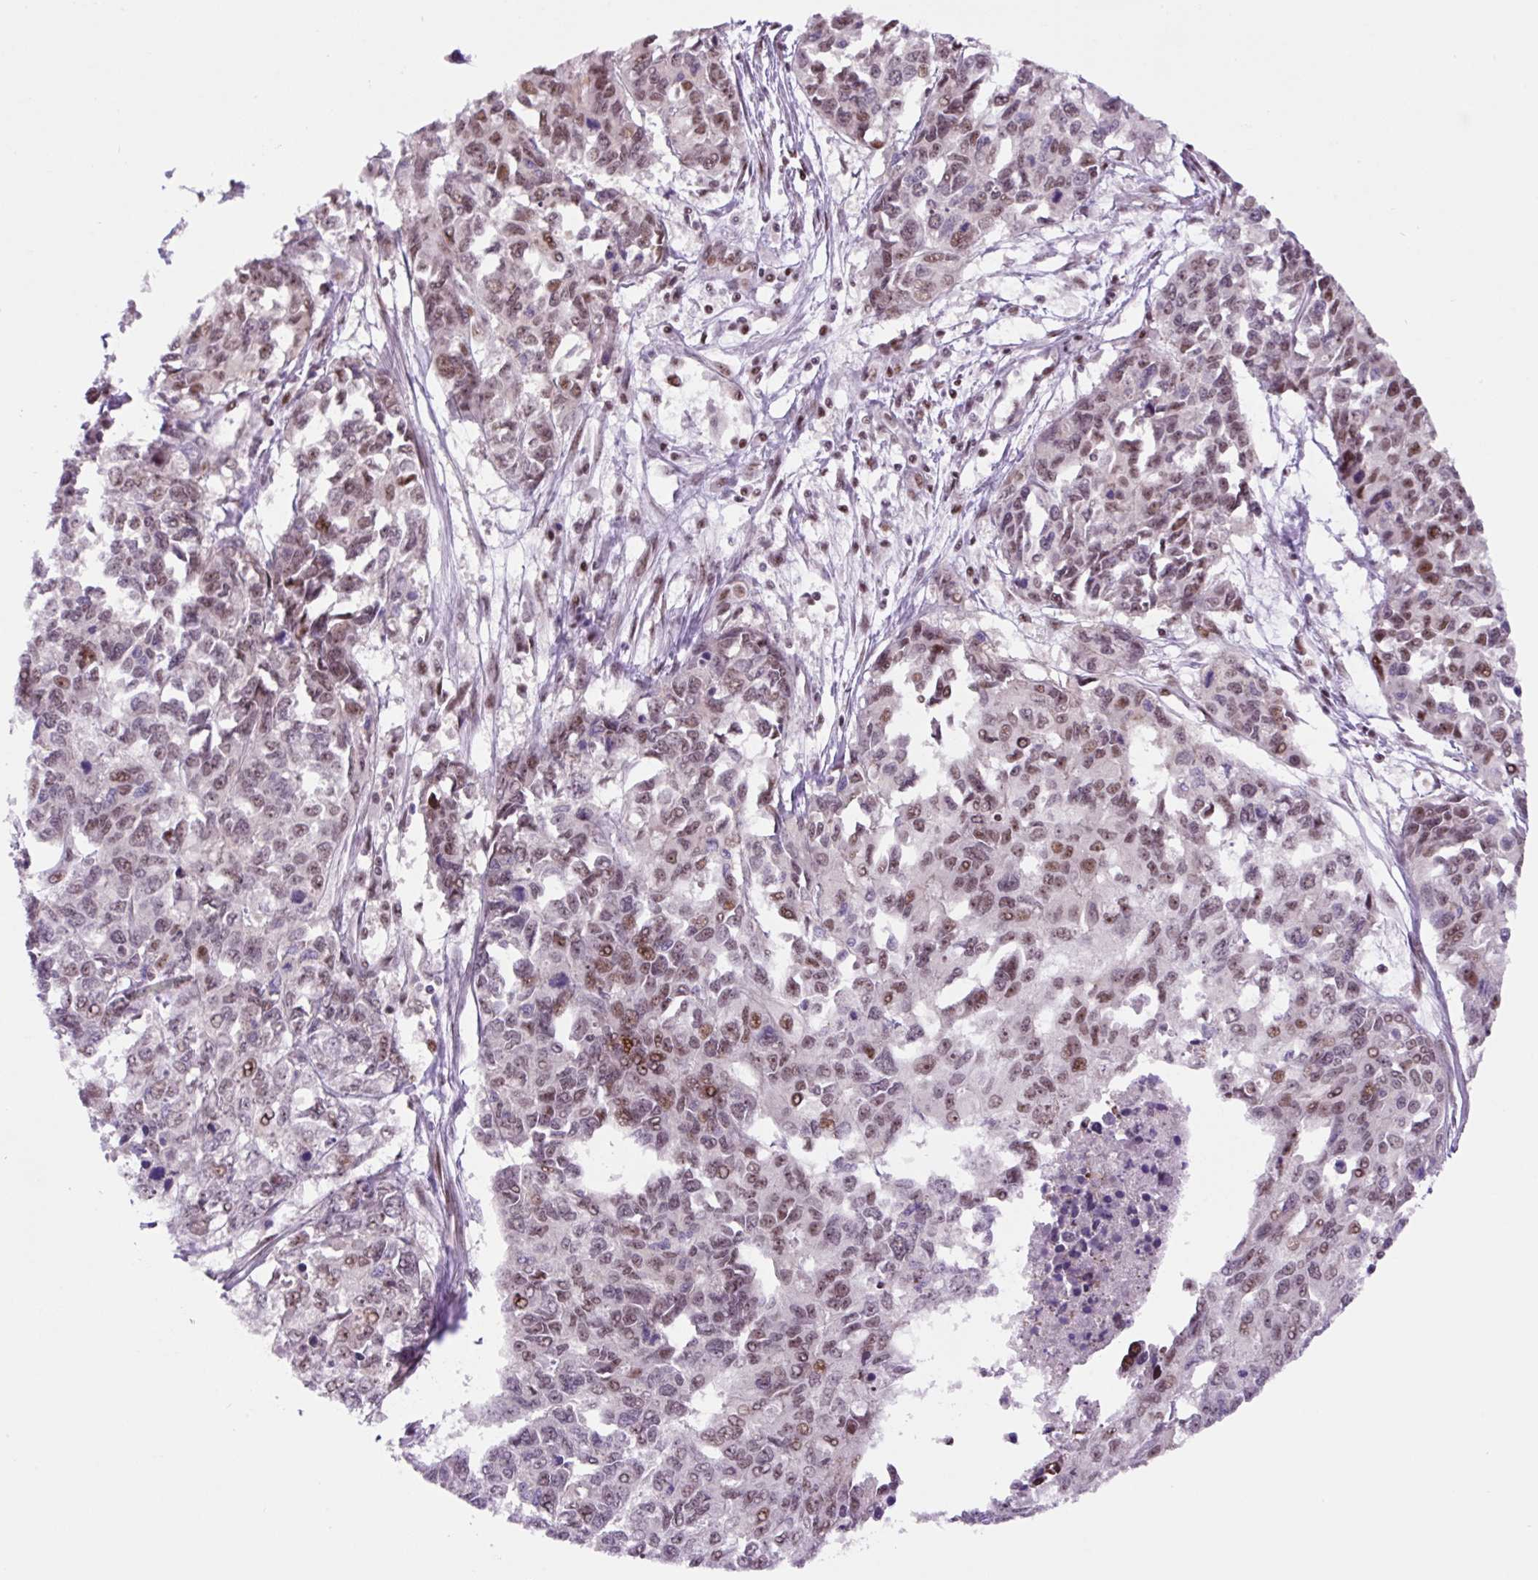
{"staining": {"intensity": "moderate", "quantity": ">75%", "location": "nuclear"}, "tissue": "endometrial cancer", "cell_type": "Tumor cells", "image_type": "cancer", "snomed": [{"axis": "morphology", "description": "Adenocarcinoma, NOS"}, {"axis": "topography", "description": "Uterus"}], "caption": "Human endometrial cancer (adenocarcinoma) stained for a protein (brown) shows moderate nuclear positive positivity in approximately >75% of tumor cells.", "gene": "TAF1A", "patient": {"sex": "female", "age": 79}}